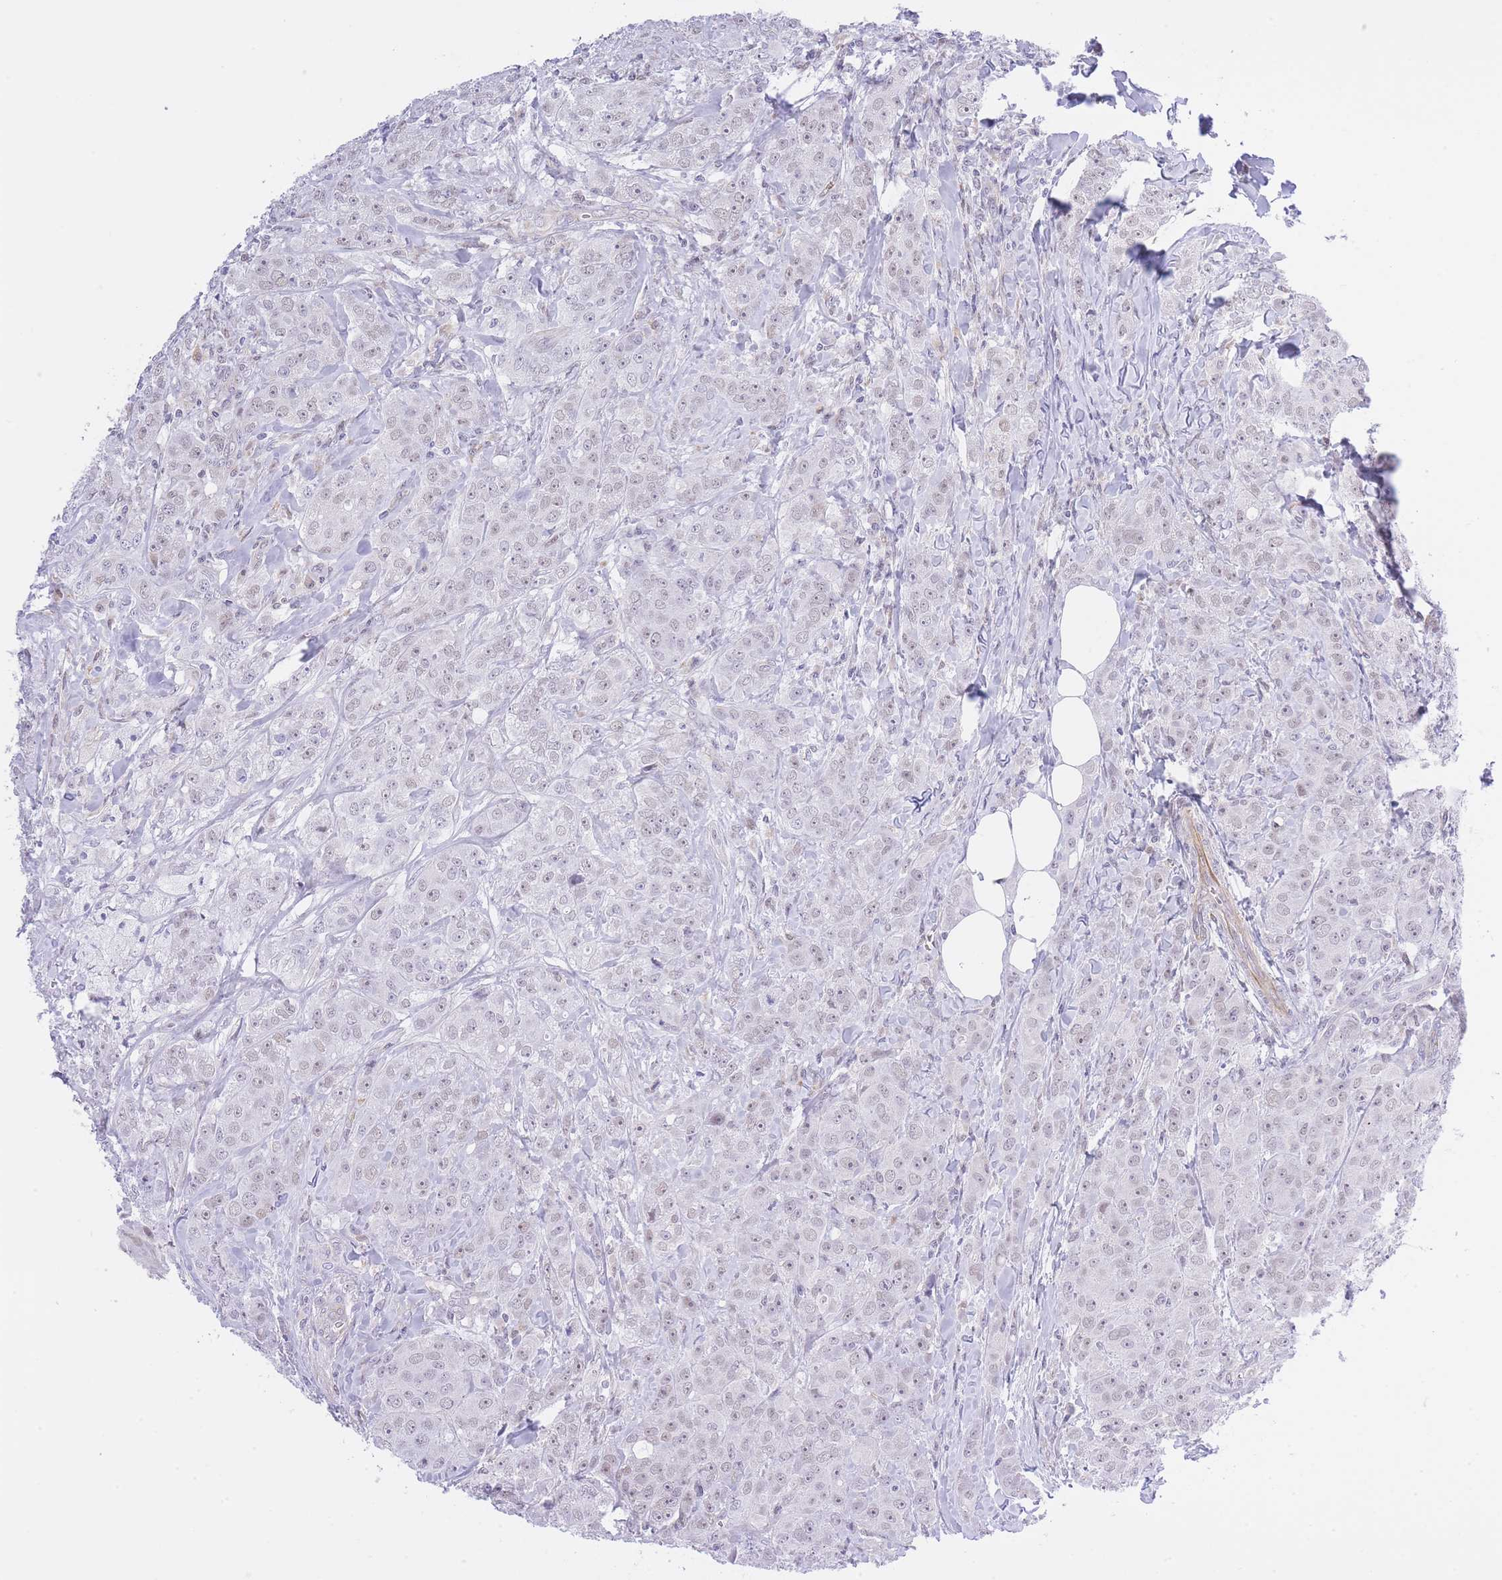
{"staining": {"intensity": "weak", "quantity": "25%-75%", "location": "nuclear"}, "tissue": "breast cancer", "cell_type": "Tumor cells", "image_type": "cancer", "snomed": [{"axis": "morphology", "description": "Duct carcinoma"}, {"axis": "topography", "description": "Breast"}], "caption": "About 25%-75% of tumor cells in human infiltrating ductal carcinoma (breast) reveal weak nuclear protein expression as visualized by brown immunohistochemical staining.", "gene": "MEIOSIN", "patient": {"sex": "female", "age": 43}}